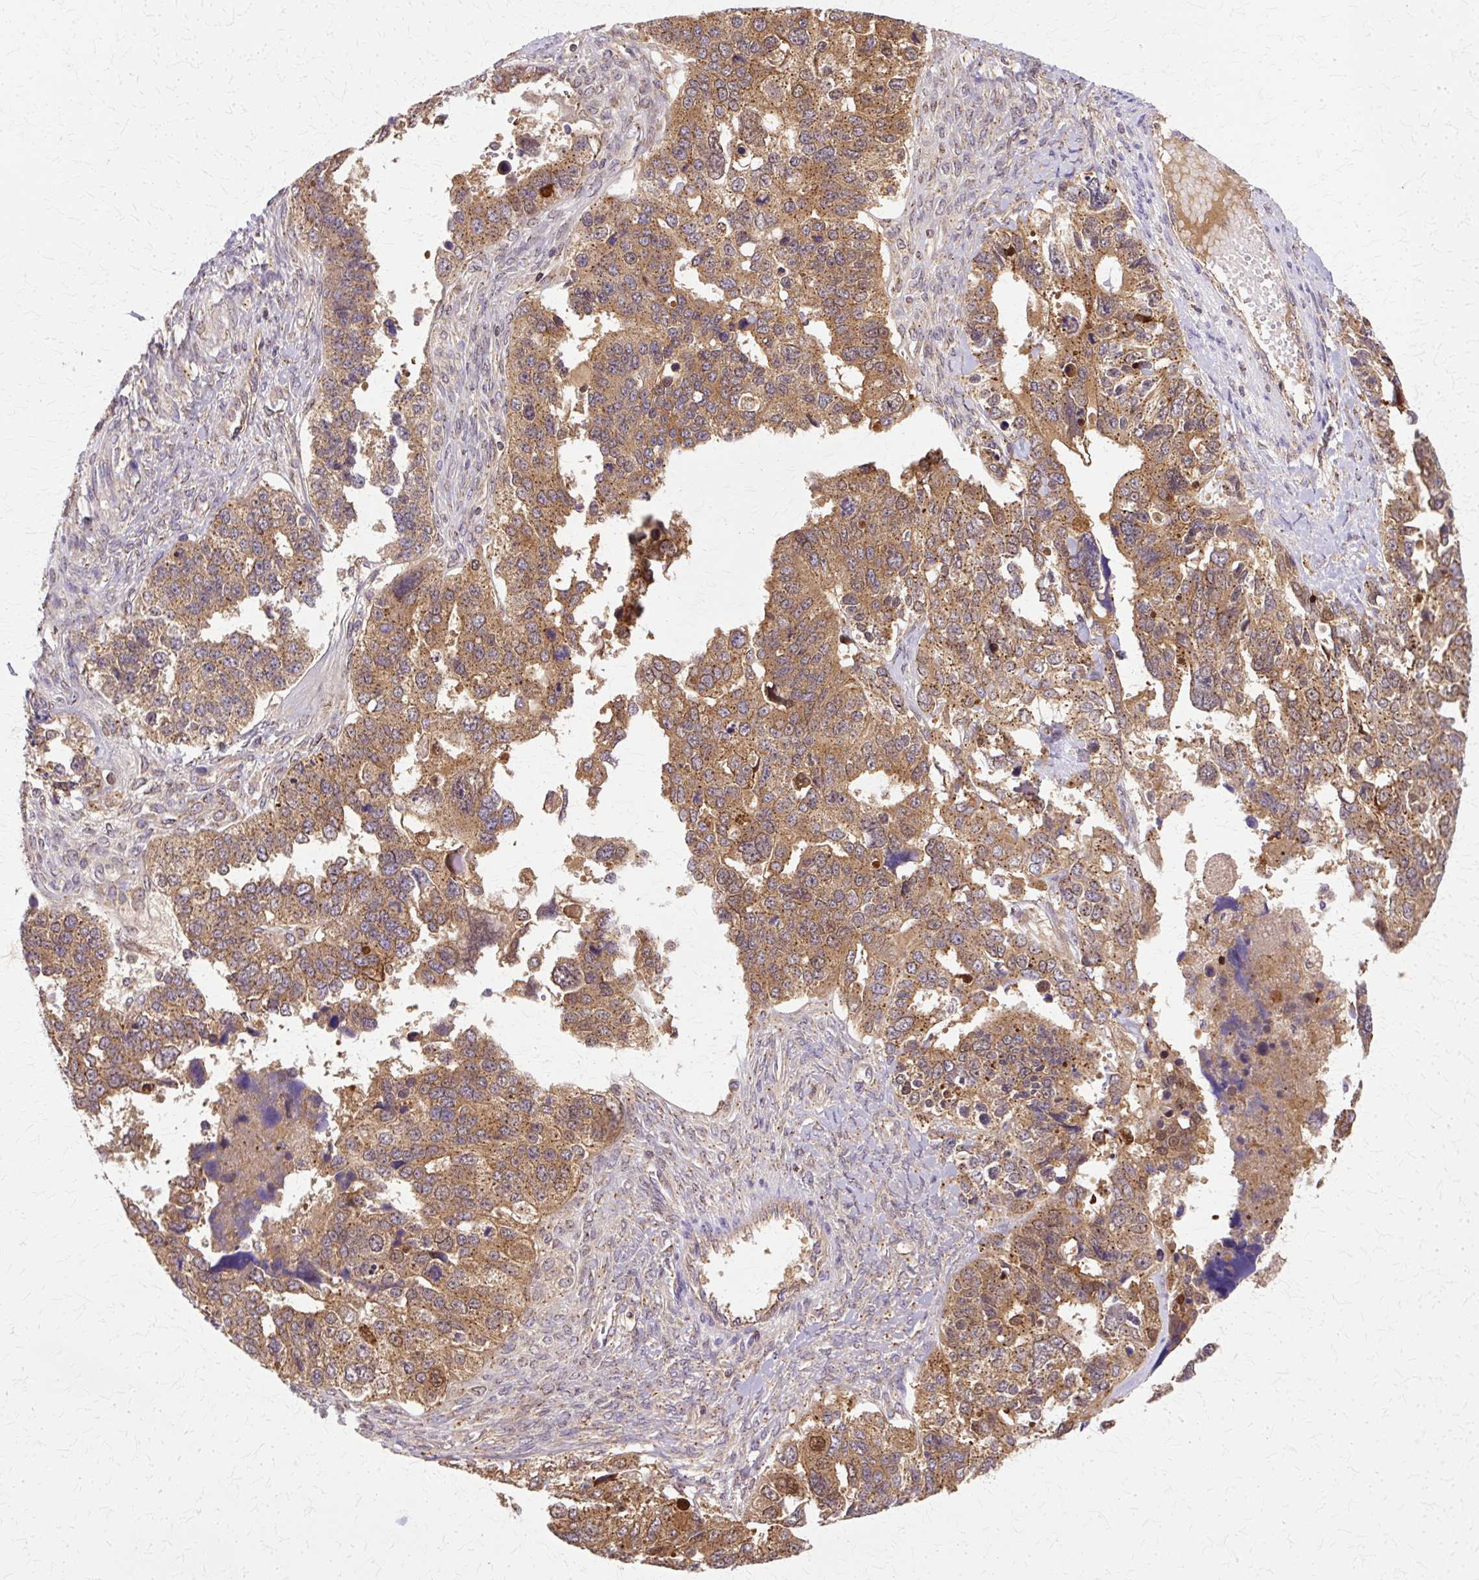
{"staining": {"intensity": "moderate", "quantity": ">75%", "location": "cytoplasmic/membranous"}, "tissue": "ovarian cancer", "cell_type": "Tumor cells", "image_type": "cancer", "snomed": [{"axis": "morphology", "description": "Cystadenocarcinoma, serous, NOS"}, {"axis": "topography", "description": "Ovary"}], "caption": "Immunohistochemical staining of ovarian cancer displays moderate cytoplasmic/membranous protein expression in approximately >75% of tumor cells.", "gene": "COPB1", "patient": {"sex": "female", "age": 76}}